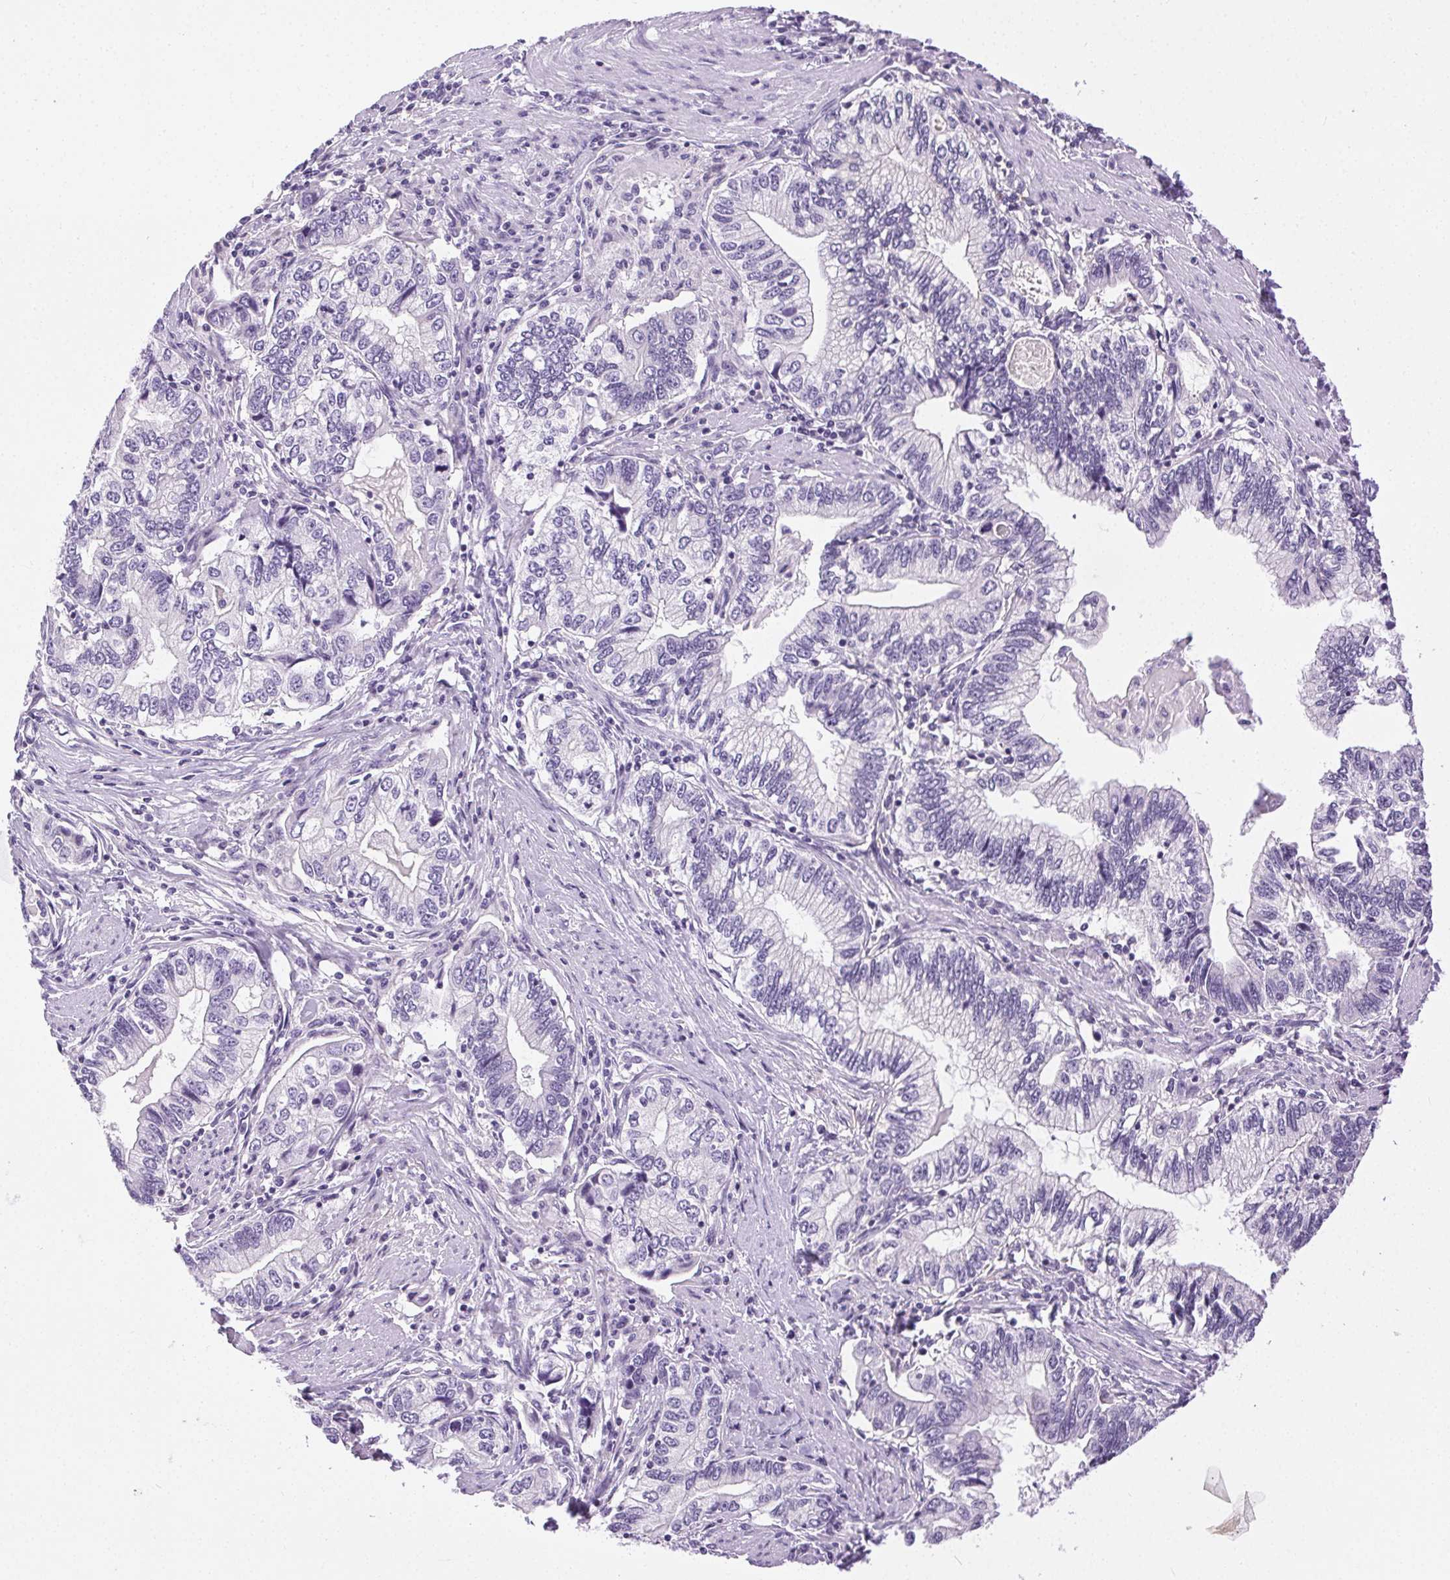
{"staining": {"intensity": "negative", "quantity": "none", "location": "none"}, "tissue": "stomach cancer", "cell_type": "Tumor cells", "image_type": "cancer", "snomed": [{"axis": "morphology", "description": "Adenocarcinoma, NOS"}, {"axis": "topography", "description": "Stomach, lower"}], "caption": "The IHC photomicrograph has no significant expression in tumor cells of stomach cancer (adenocarcinoma) tissue.", "gene": "C20orf85", "patient": {"sex": "female", "age": 72}}